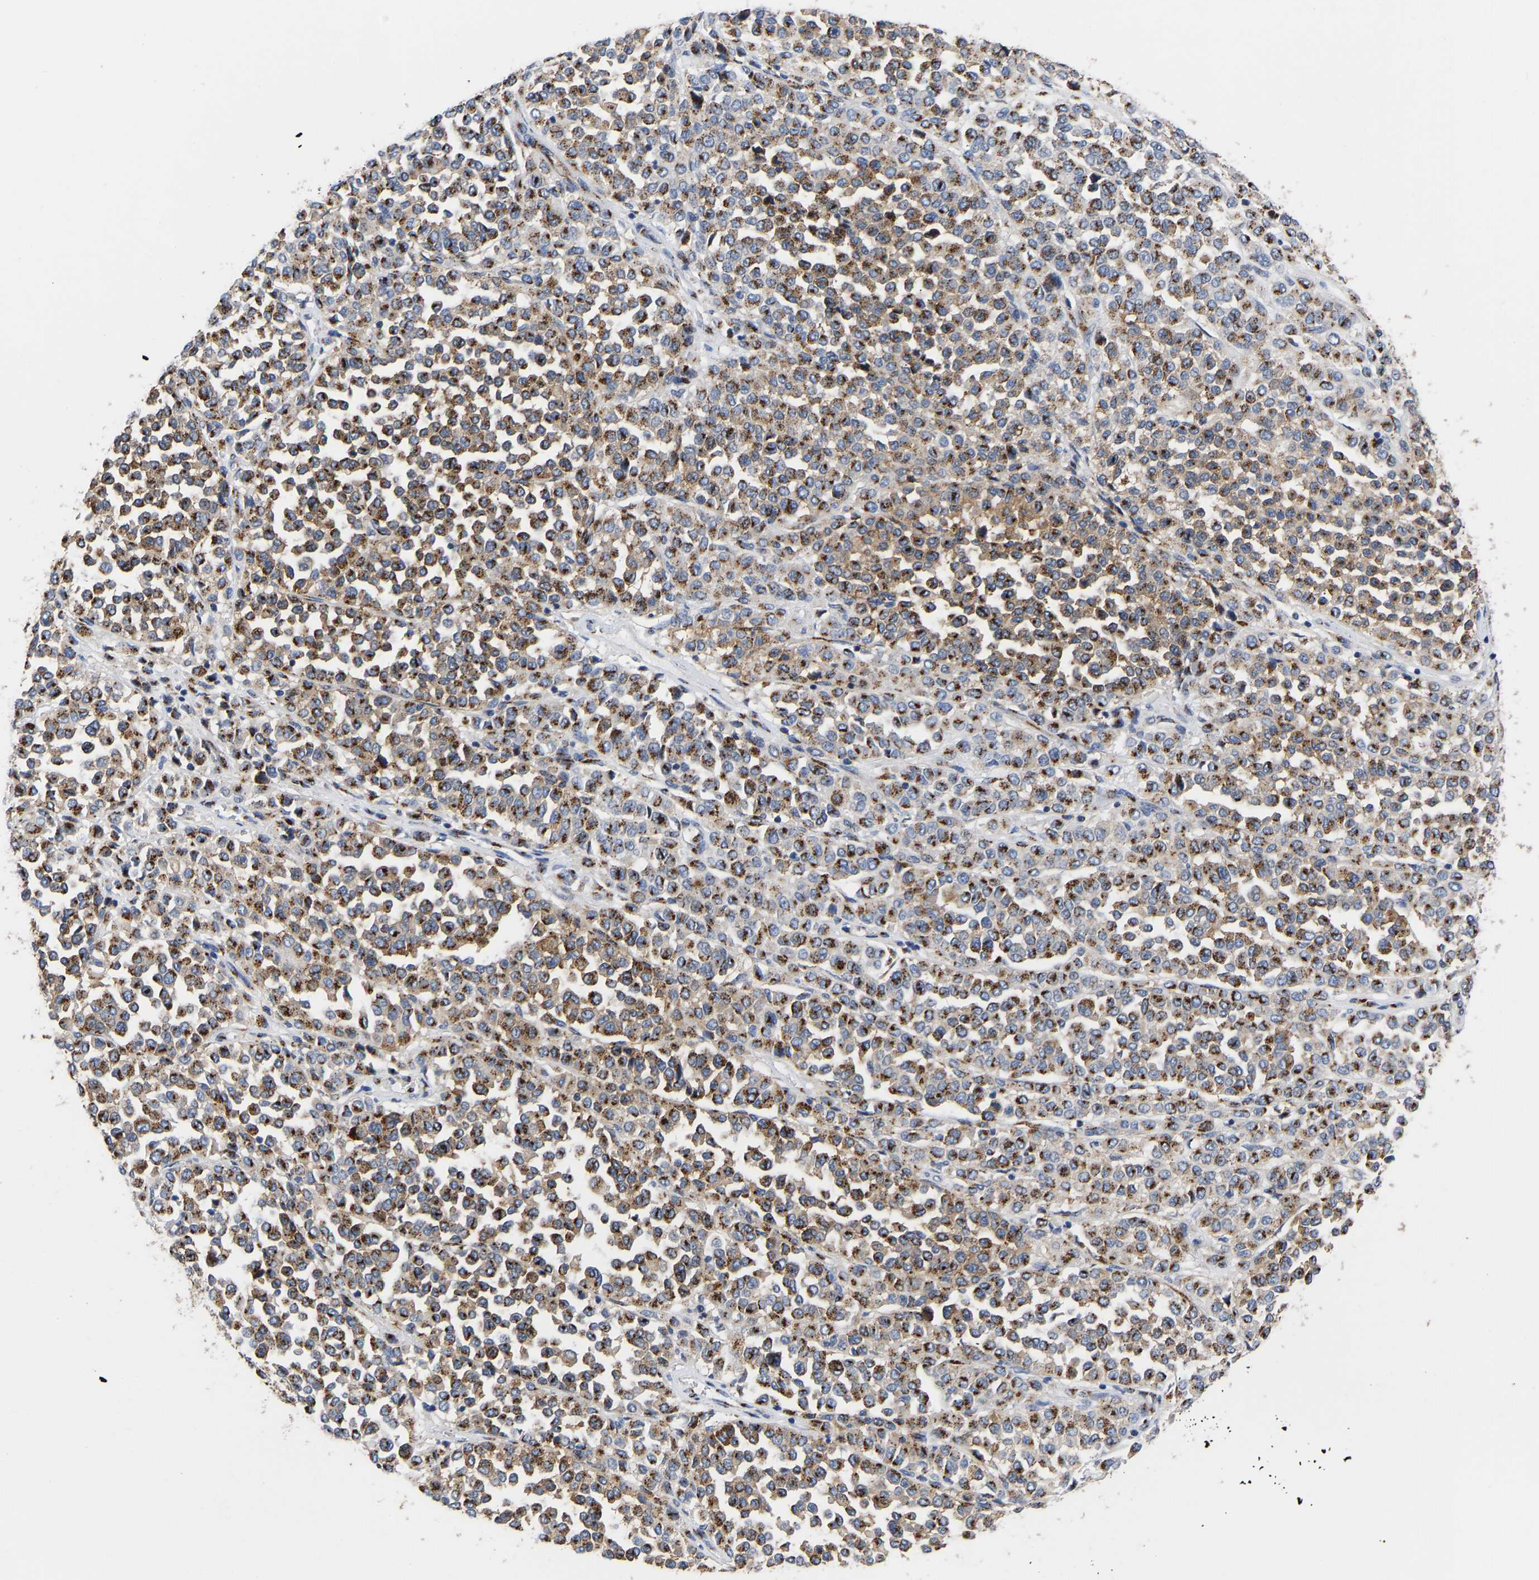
{"staining": {"intensity": "moderate", "quantity": ">75%", "location": "cytoplasmic/membranous"}, "tissue": "melanoma", "cell_type": "Tumor cells", "image_type": "cancer", "snomed": [{"axis": "morphology", "description": "Malignant melanoma, Metastatic site"}, {"axis": "topography", "description": "Pancreas"}], "caption": "About >75% of tumor cells in melanoma show moderate cytoplasmic/membranous protein expression as visualized by brown immunohistochemical staining.", "gene": "TMEM87A", "patient": {"sex": "female", "age": 30}}